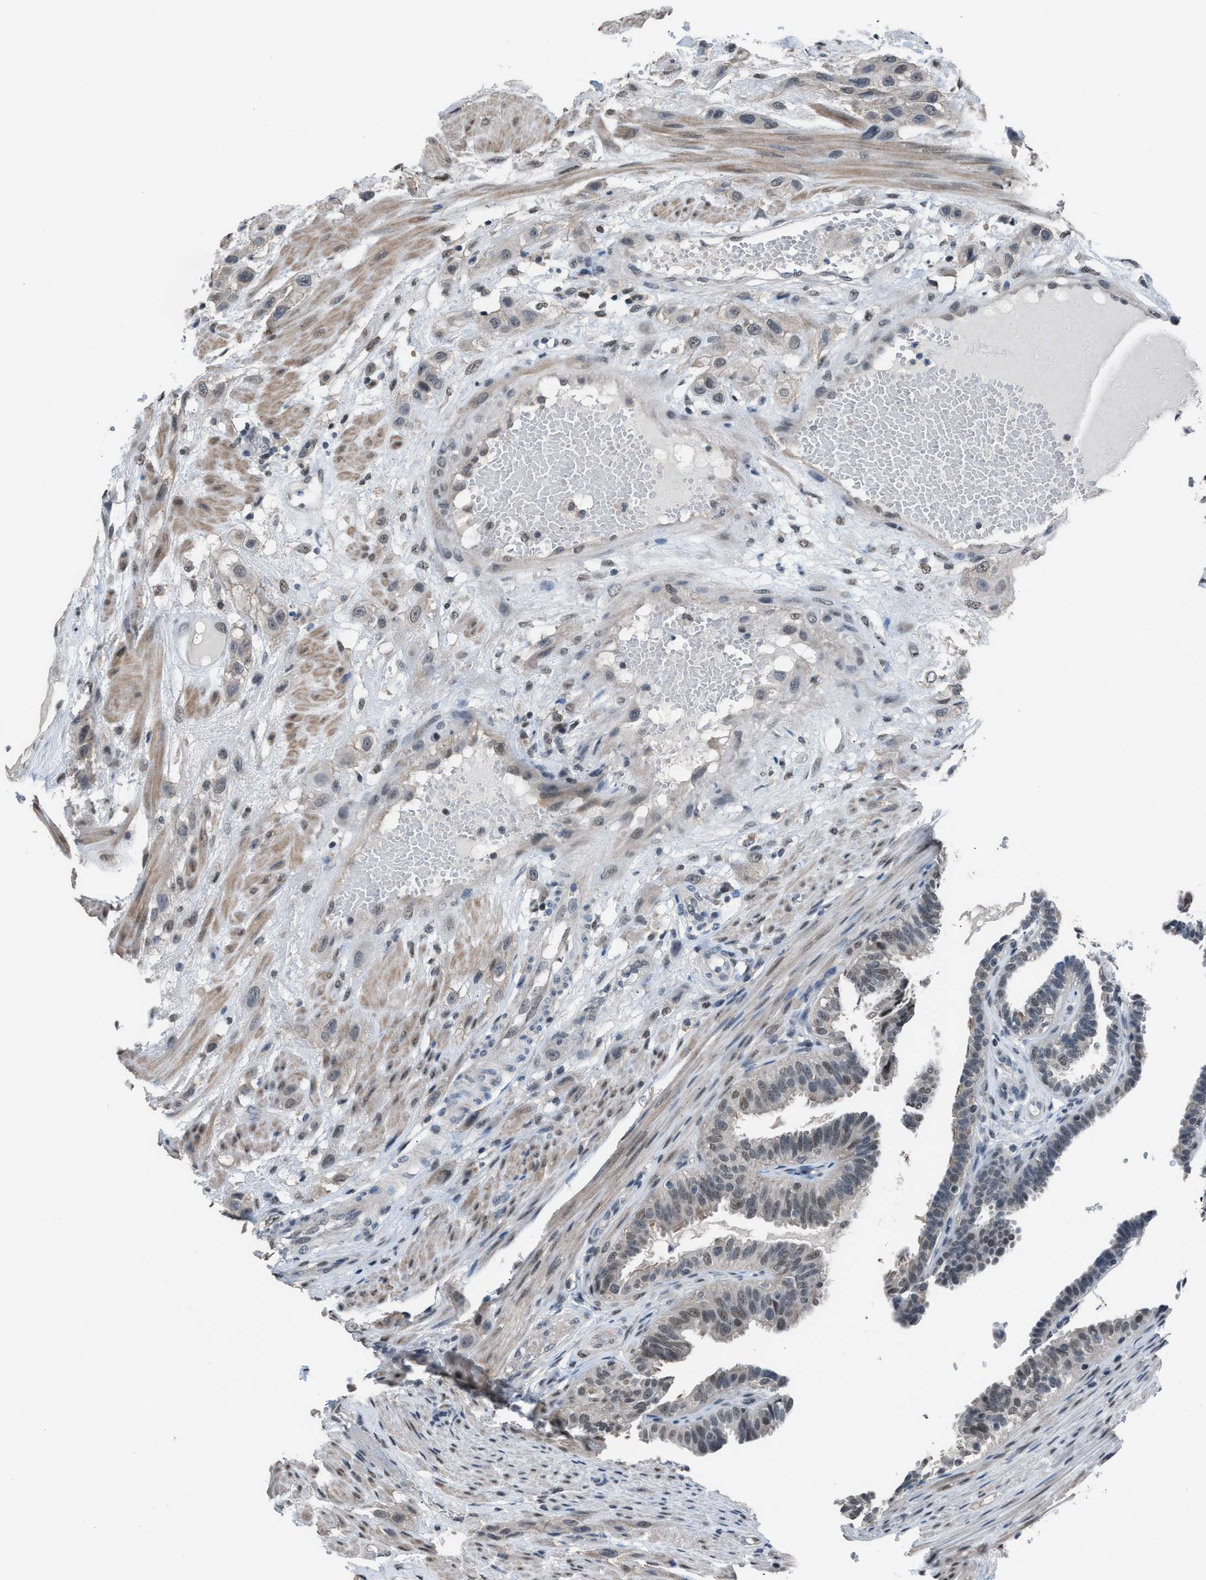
{"staining": {"intensity": "weak", "quantity": "25%-75%", "location": "cytoplasmic/membranous,nuclear"}, "tissue": "fallopian tube", "cell_type": "Glandular cells", "image_type": "normal", "snomed": [{"axis": "morphology", "description": "Normal tissue, NOS"}, {"axis": "topography", "description": "Fallopian tube"}, {"axis": "topography", "description": "Placenta"}], "caption": "Immunohistochemistry (IHC) (DAB (3,3'-diaminobenzidine)) staining of unremarkable fallopian tube displays weak cytoplasmic/membranous,nuclear protein expression in about 25%-75% of glandular cells.", "gene": "ZNF276", "patient": {"sex": "female", "age": 34}}